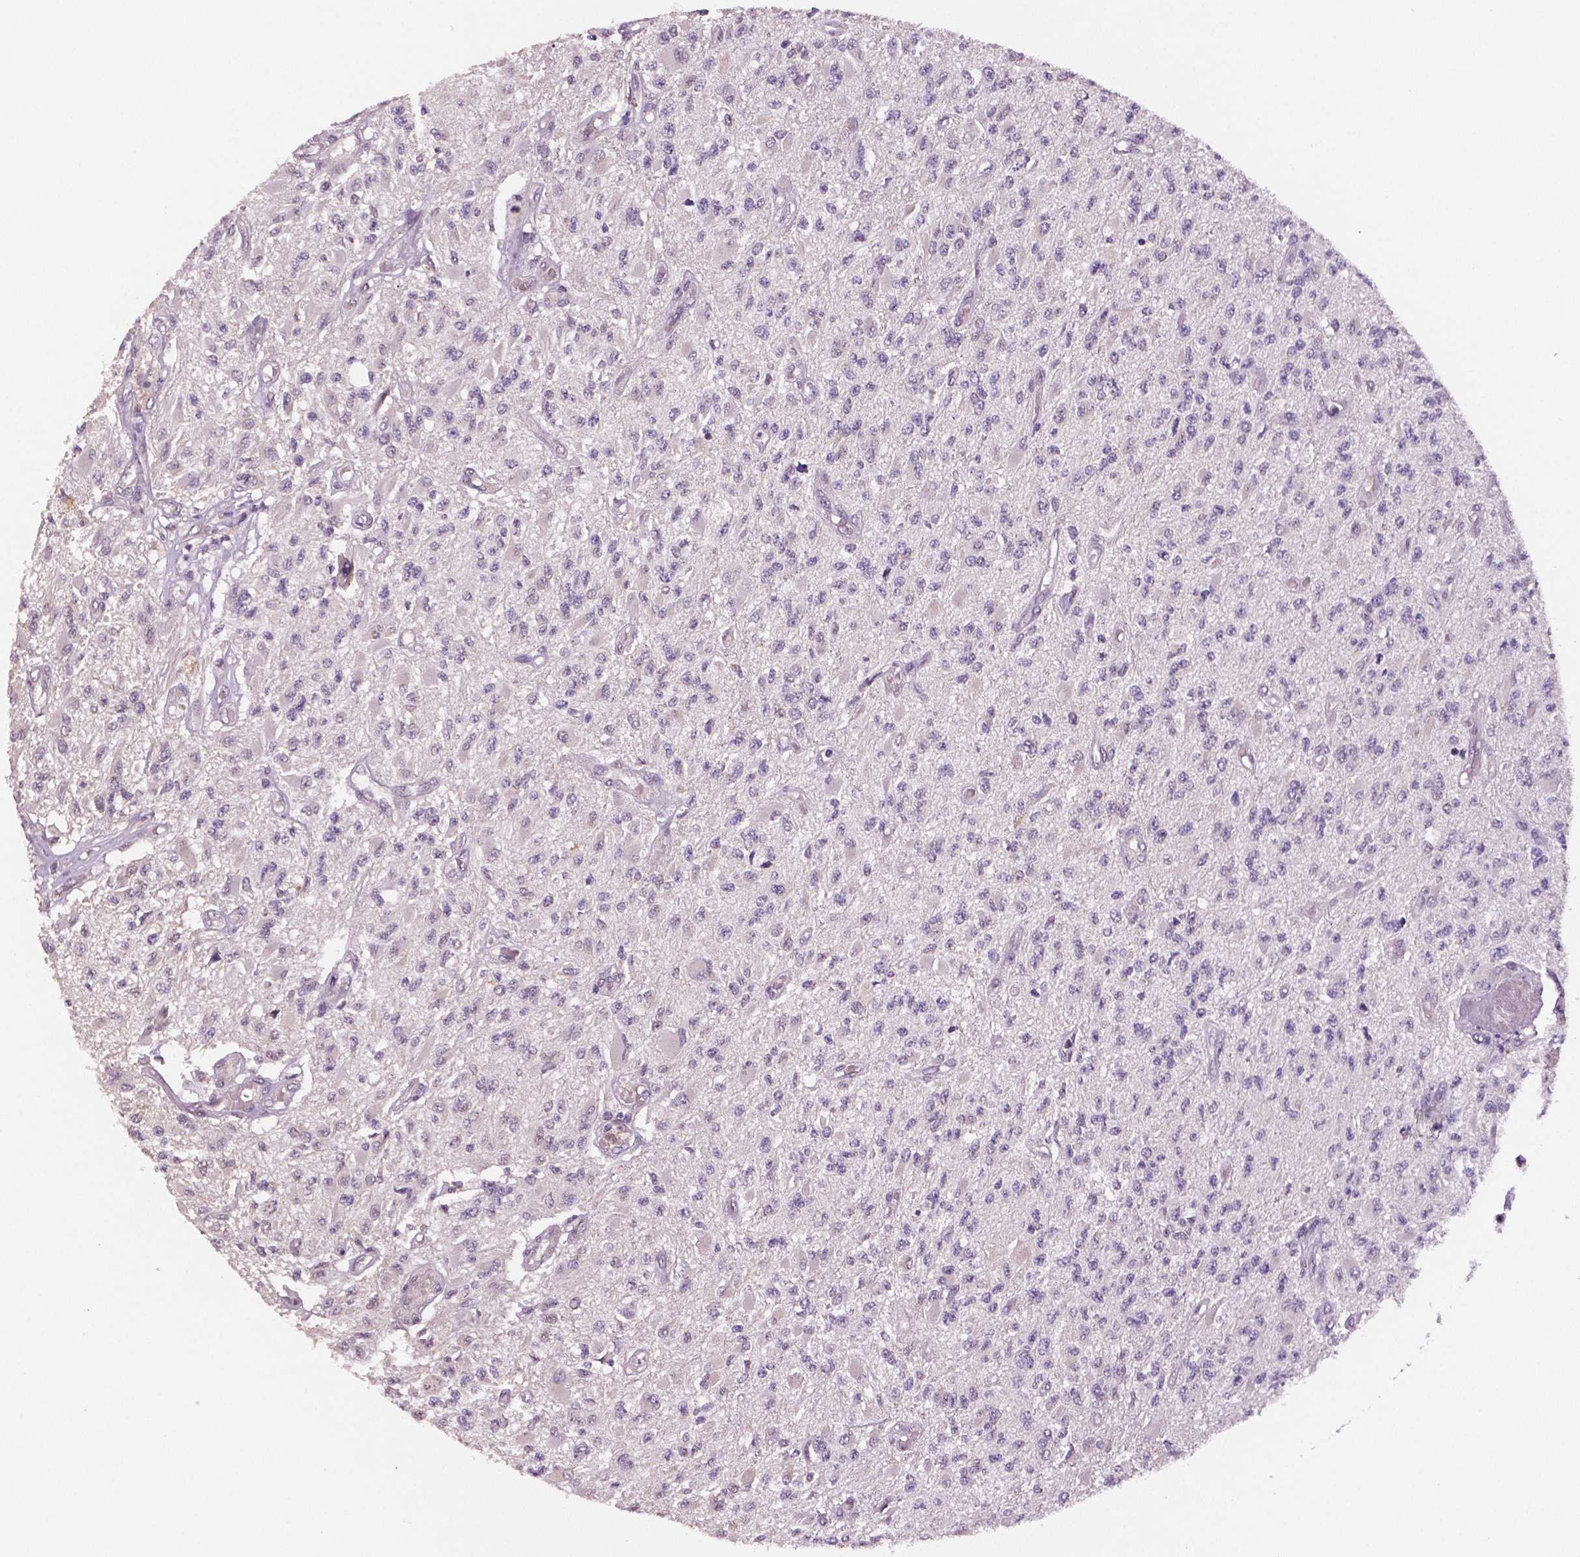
{"staining": {"intensity": "negative", "quantity": "none", "location": "none"}, "tissue": "glioma", "cell_type": "Tumor cells", "image_type": "cancer", "snomed": [{"axis": "morphology", "description": "Glioma, malignant, High grade"}, {"axis": "topography", "description": "Brain"}], "caption": "This is an immunohistochemistry photomicrograph of glioma. There is no staining in tumor cells.", "gene": "STAT3", "patient": {"sex": "female", "age": 63}}